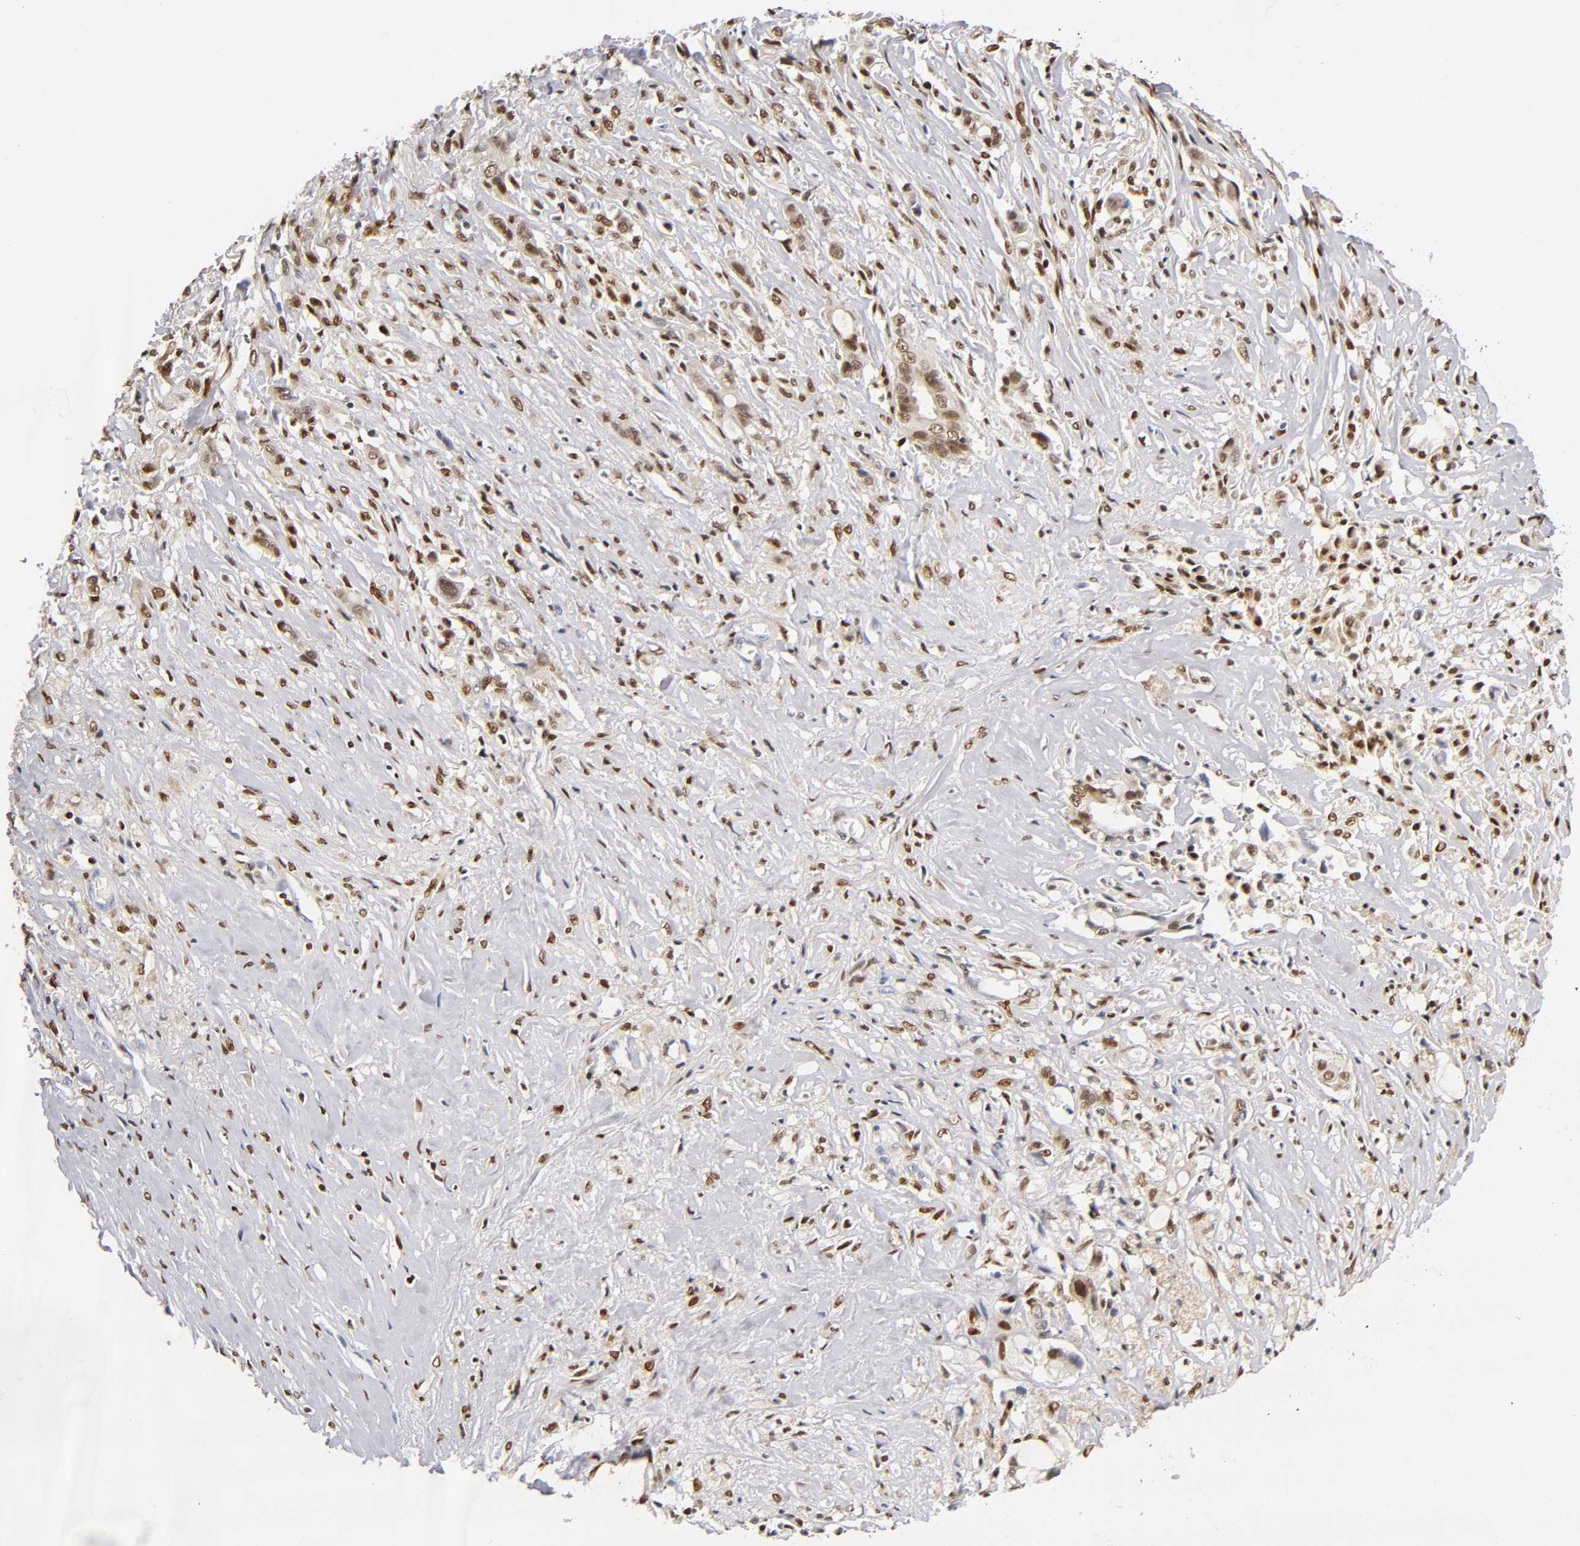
{"staining": {"intensity": "moderate", "quantity": ">75%", "location": "nuclear"}, "tissue": "liver cancer", "cell_type": "Tumor cells", "image_type": "cancer", "snomed": [{"axis": "morphology", "description": "Cholangiocarcinoma"}, {"axis": "topography", "description": "Liver"}], "caption": "Liver cancer stained with a protein marker exhibits moderate staining in tumor cells.", "gene": "RUNX1", "patient": {"sex": "female", "age": 70}}